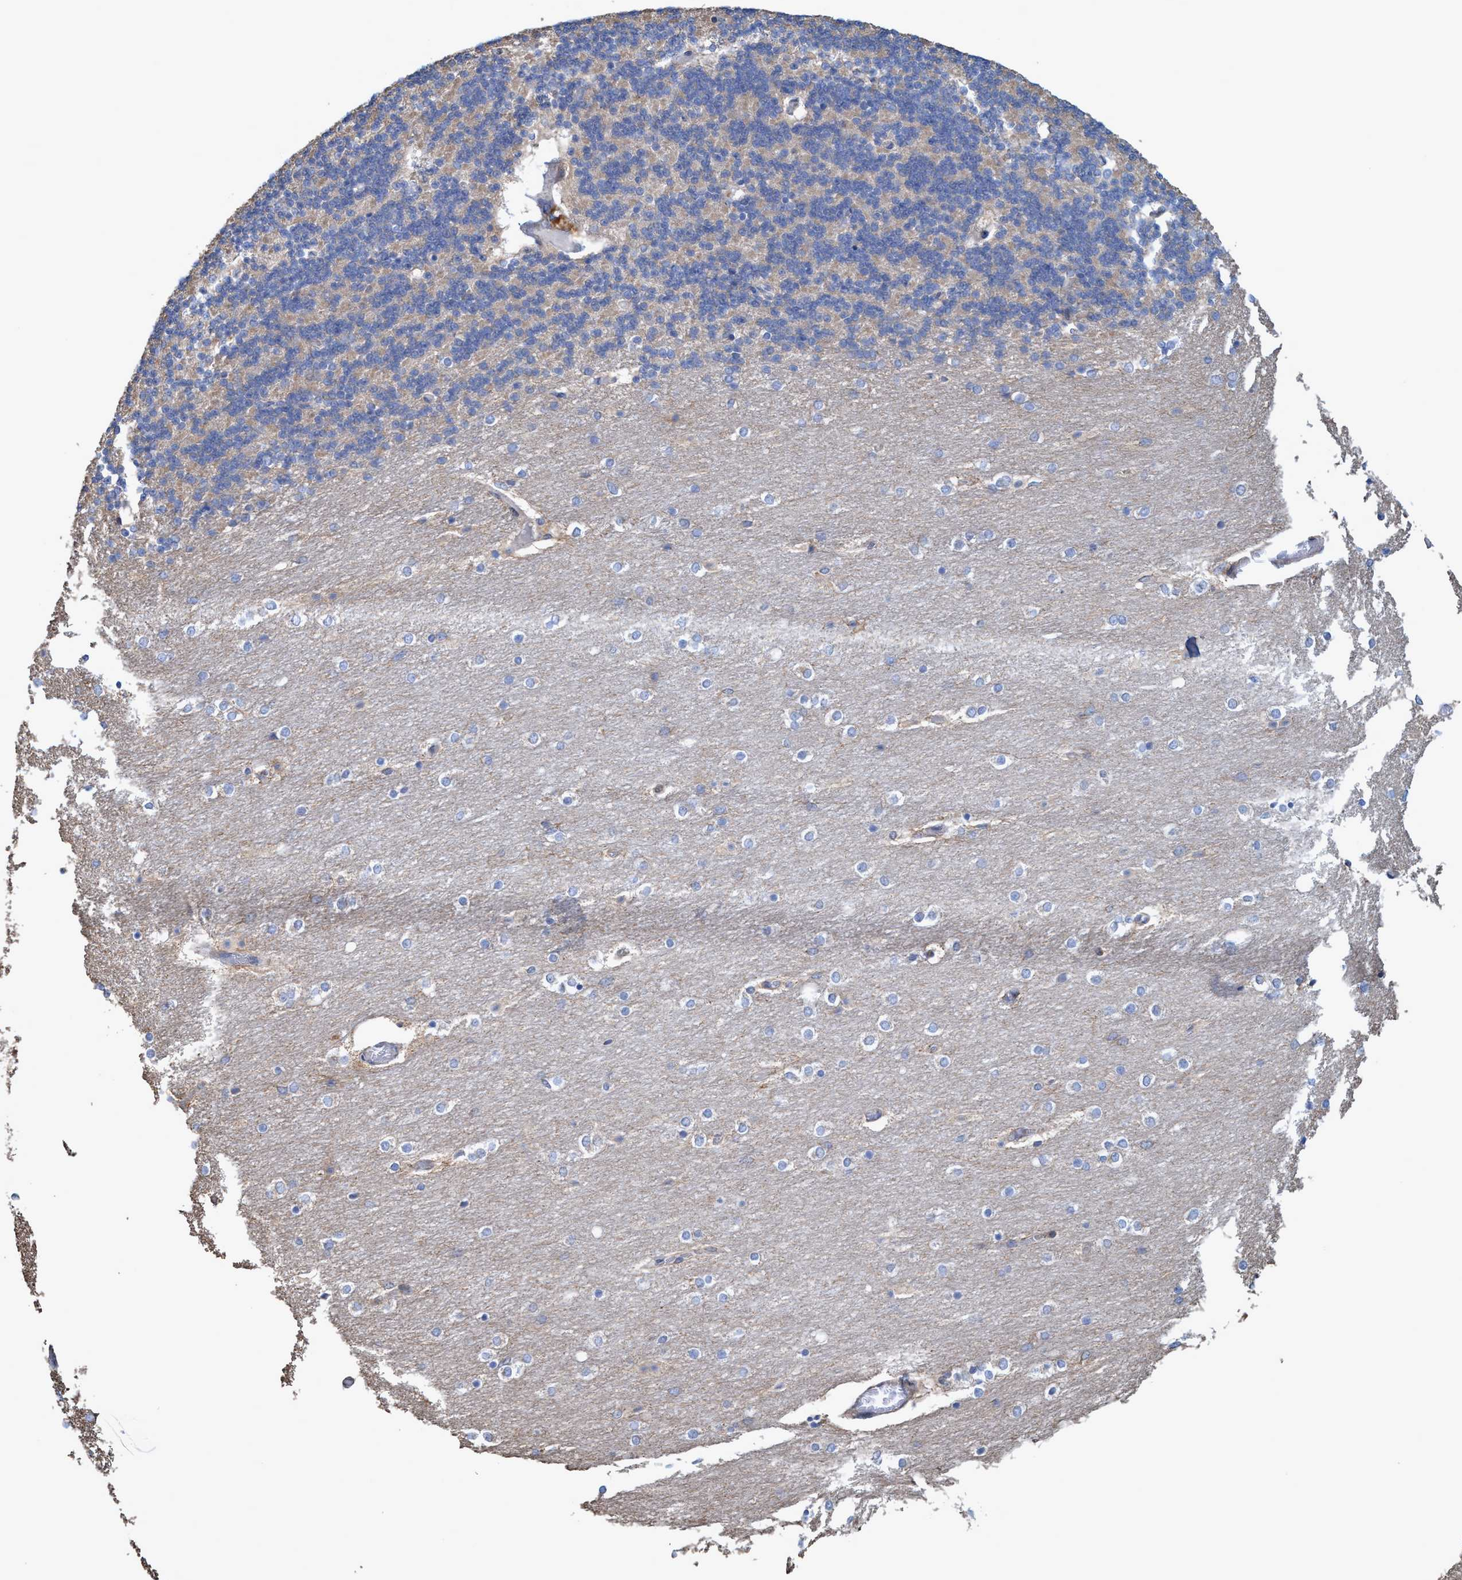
{"staining": {"intensity": "weak", "quantity": "25%-75%", "location": "cytoplasmic/membranous"}, "tissue": "cerebellum", "cell_type": "Cells in granular layer", "image_type": "normal", "snomed": [{"axis": "morphology", "description": "Normal tissue, NOS"}, {"axis": "topography", "description": "Cerebellum"}], "caption": "Protein expression analysis of unremarkable cerebellum demonstrates weak cytoplasmic/membranous positivity in about 25%-75% of cells in granular layer.", "gene": "BICD2", "patient": {"sex": "female", "age": 54}}